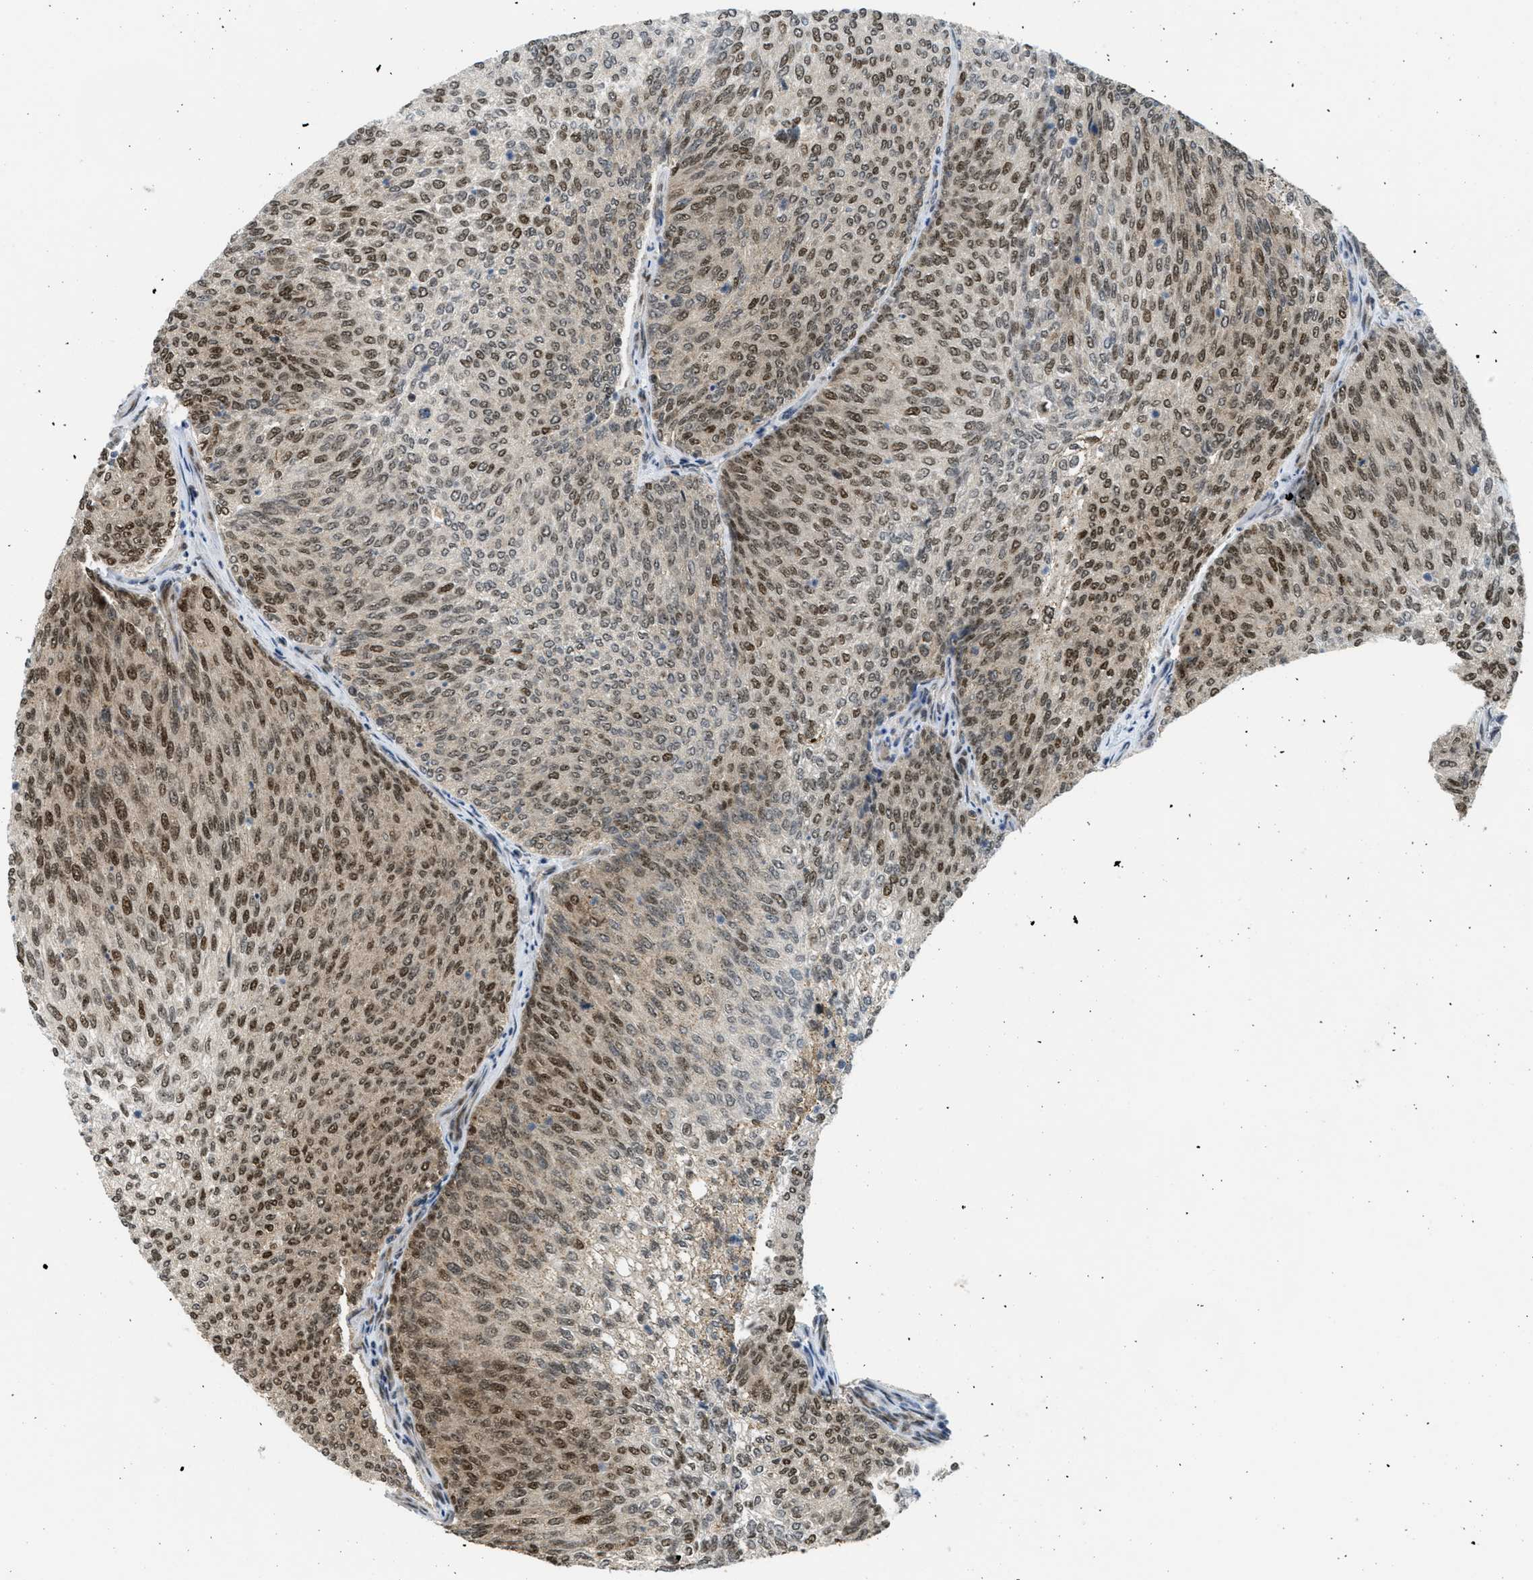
{"staining": {"intensity": "moderate", "quantity": ">75%", "location": "nuclear"}, "tissue": "urothelial cancer", "cell_type": "Tumor cells", "image_type": "cancer", "snomed": [{"axis": "morphology", "description": "Urothelial carcinoma, Low grade"}, {"axis": "topography", "description": "Urinary bladder"}], "caption": "DAB (3,3'-diaminobenzidine) immunohistochemical staining of urothelial cancer shows moderate nuclear protein expression in about >75% of tumor cells.", "gene": "TACC1", "patient": {"sex": "female", "age": 79}}